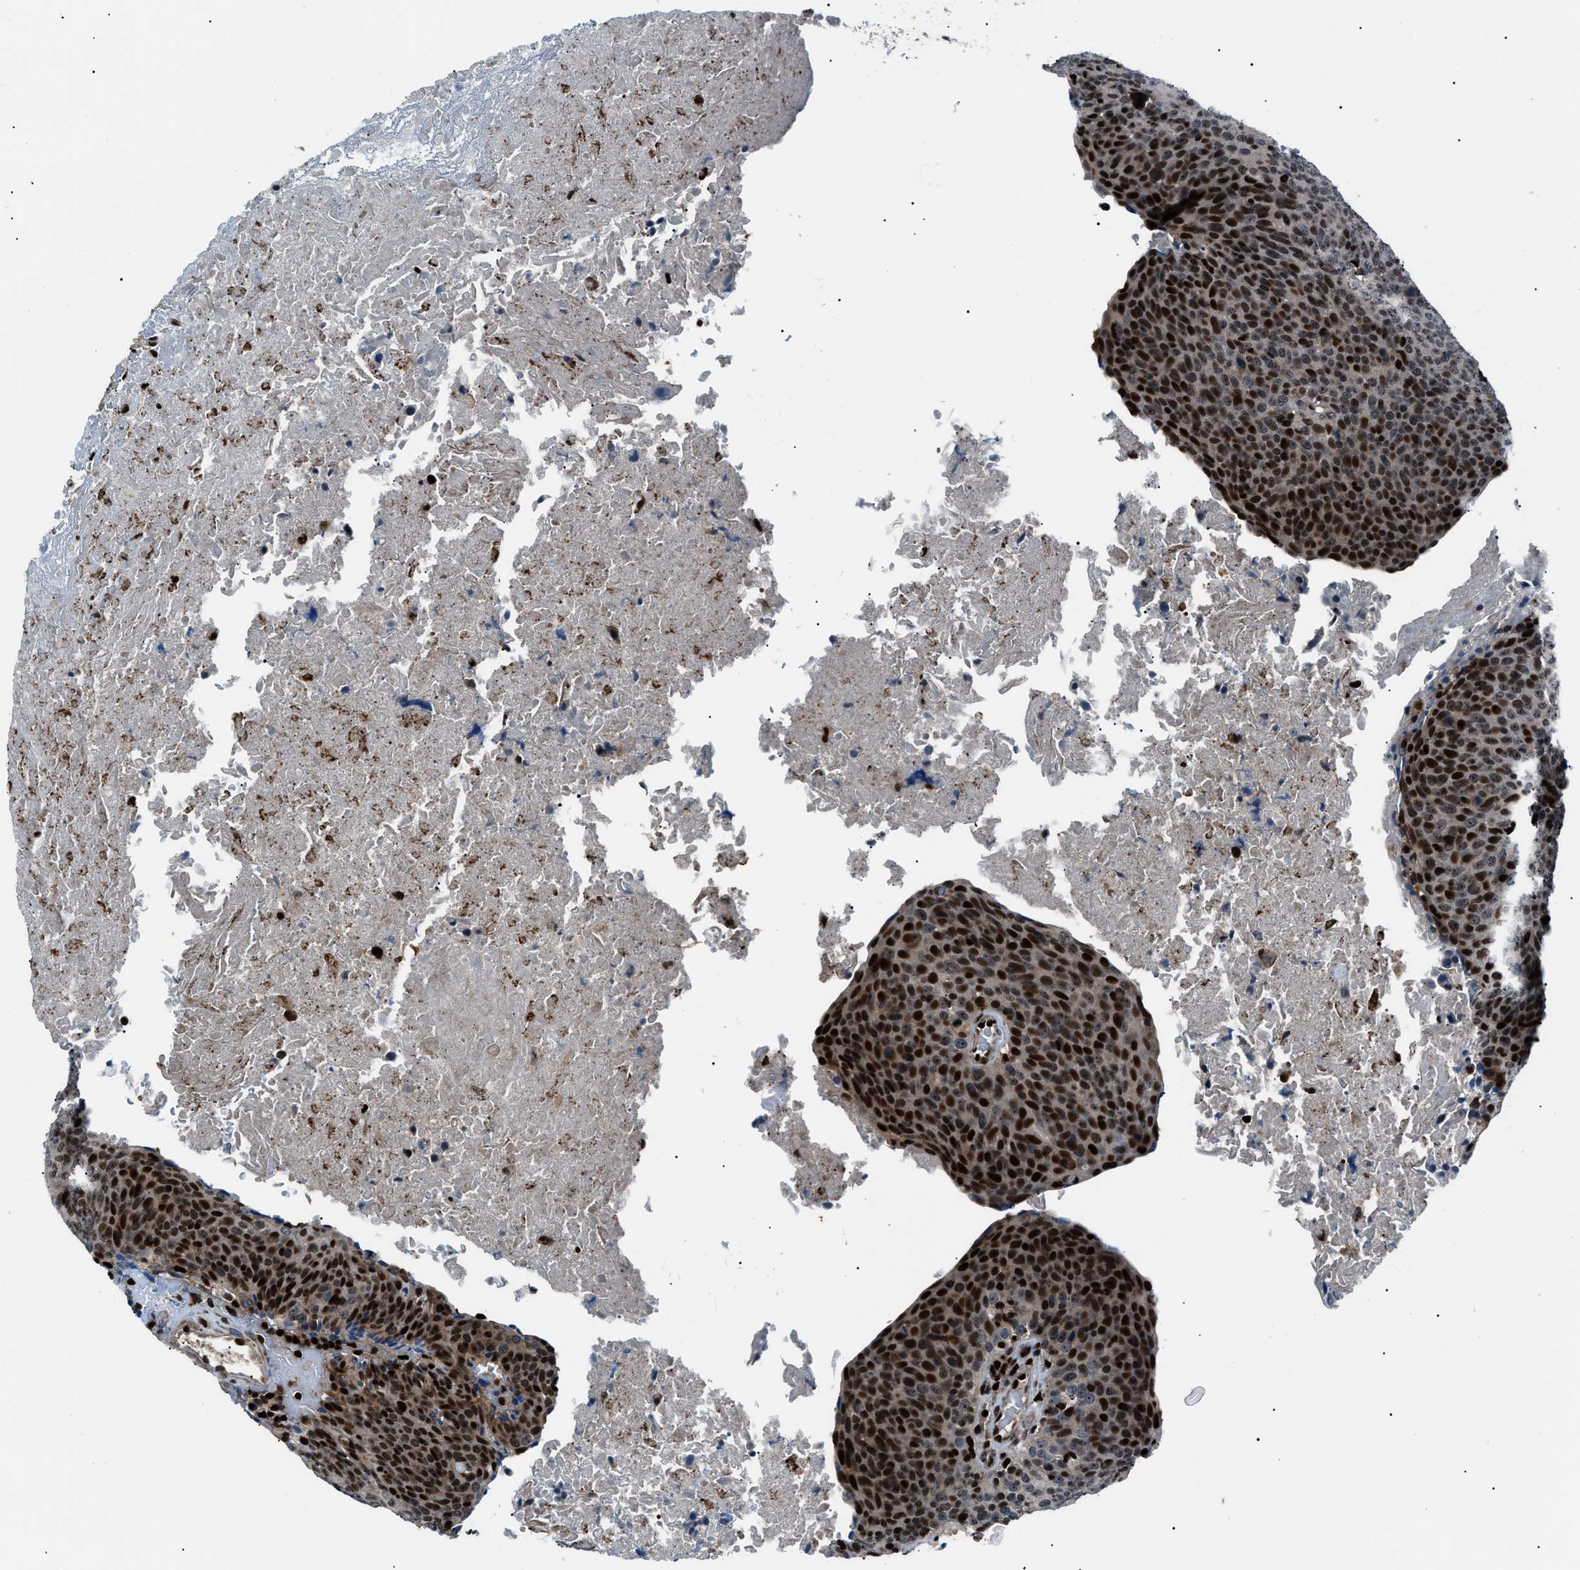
{"staining": {"intensity": "strong", "quantity": ">75%", "location": "nuclear"}, "tissue": "head and neck cancer", "cell_type": "Tumor cells", "image_type": "cancer", "snomed": [{"axis": "morphology", "description": "Squamous cell carcinoma, NOS"}, {"axis": "morphology", "description": "Squamous cell carcinoma, metastatic, NOS"}, {"axis": "topography", "description": "Lymph node"}, {"axis": "topography", "description": "Head-Neck"}], "caption": "Metastatic squamous cell carcinoma (head and neck) was stained to show a protein in brown. There is high levels of strong nuclear expression in approximately >75% of tumor cells.", "gene": "PRKX", "patient": {"sex": "male", "age": 62}}